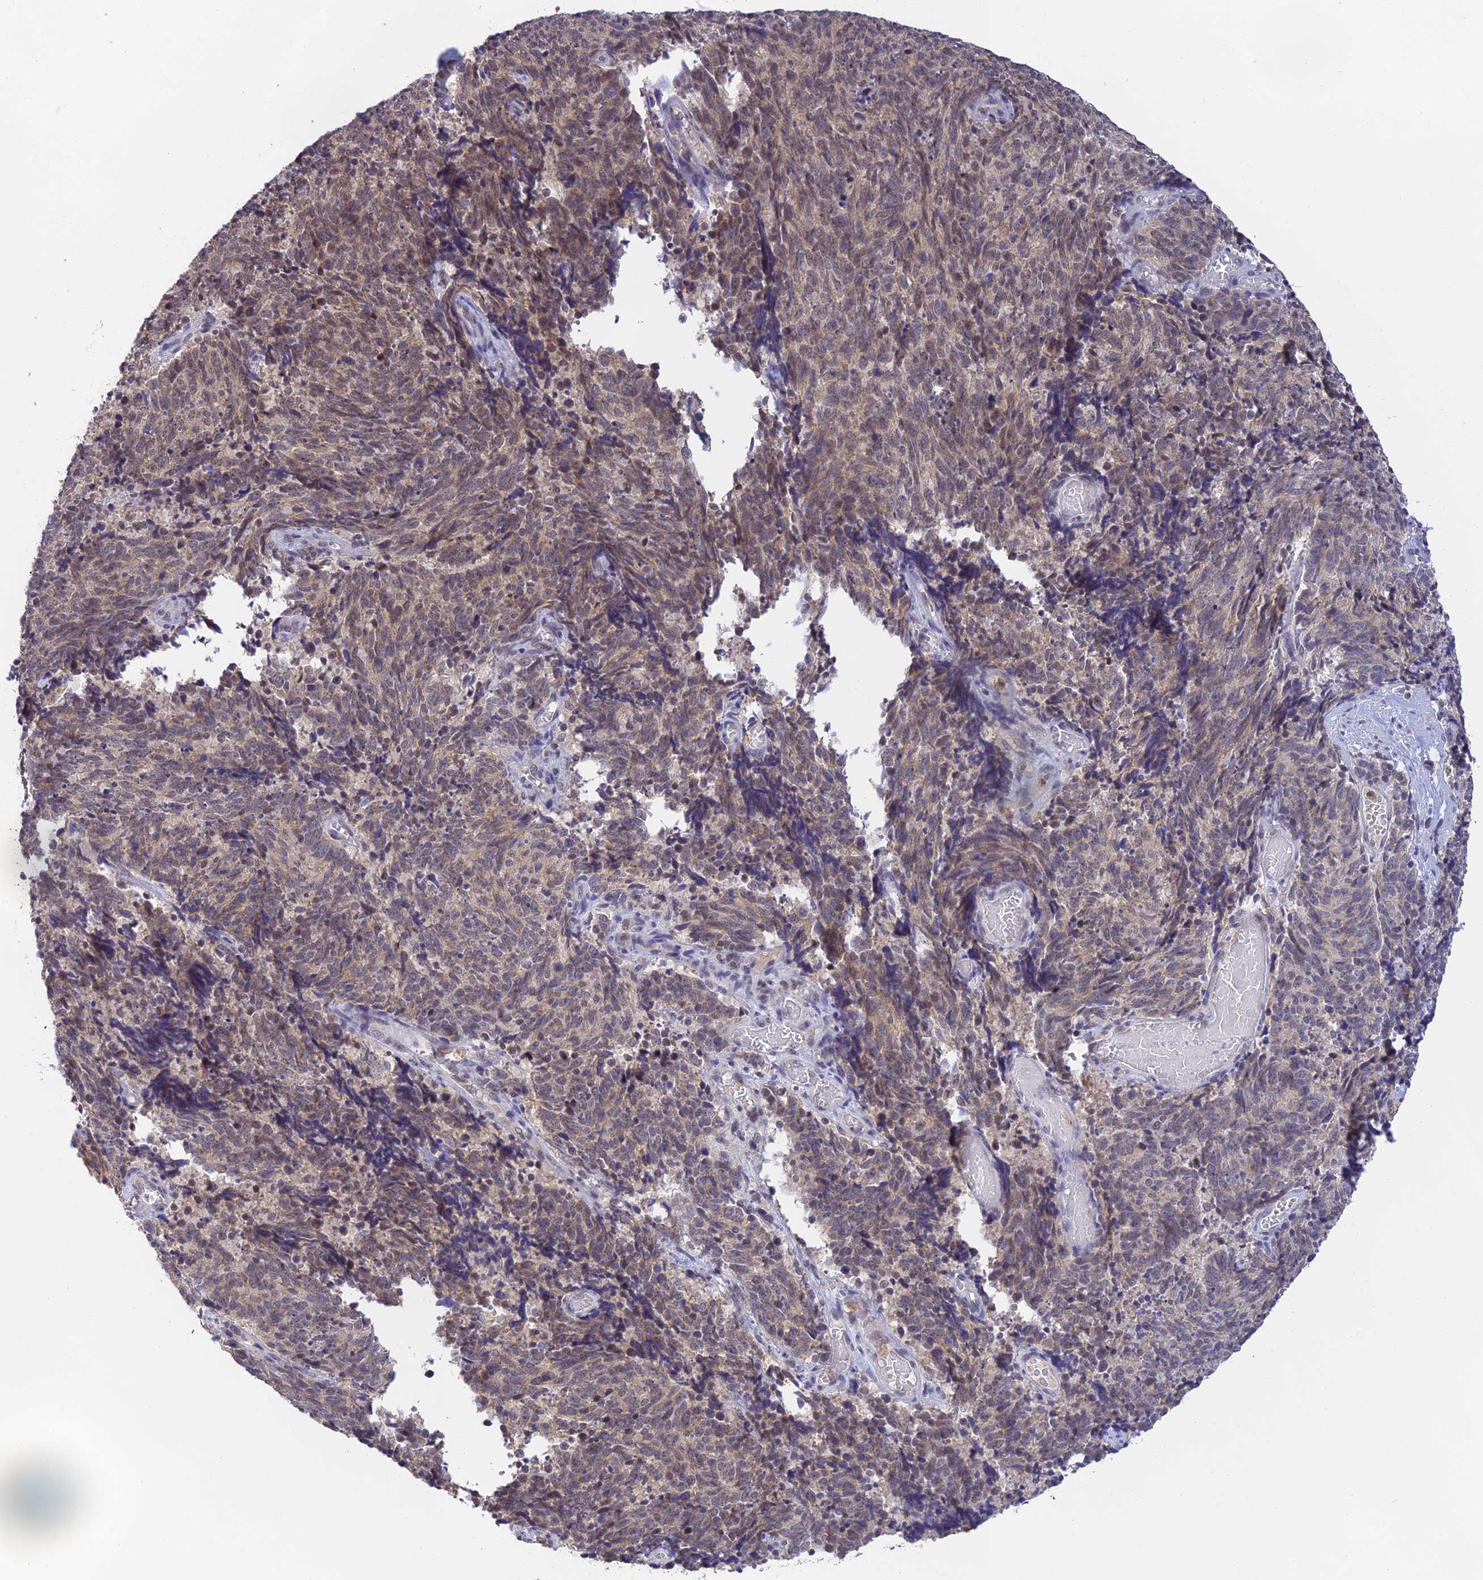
{"staining": {"intensity": "weak", "quantity": "25%-75%", "location": "cytoplasmic/membranous"}, "tissue": "cervical cancer", "cell_type": "Tumor cells", "image_type": "cancer", "snomed": [{"axis": "morphology", "description": "Squamous cell carcinoma, NOS"}, {"axis": "topography", "description": "Cervix"}], "caption": "Protein staining of squamous cell carcinoma (cervical) tissue shows weak cytoplasmic/membranous expression in about 25%-75% of tumor cells.", "gene": "PEX16", "patient": {"sex": "female", "age": 29}}